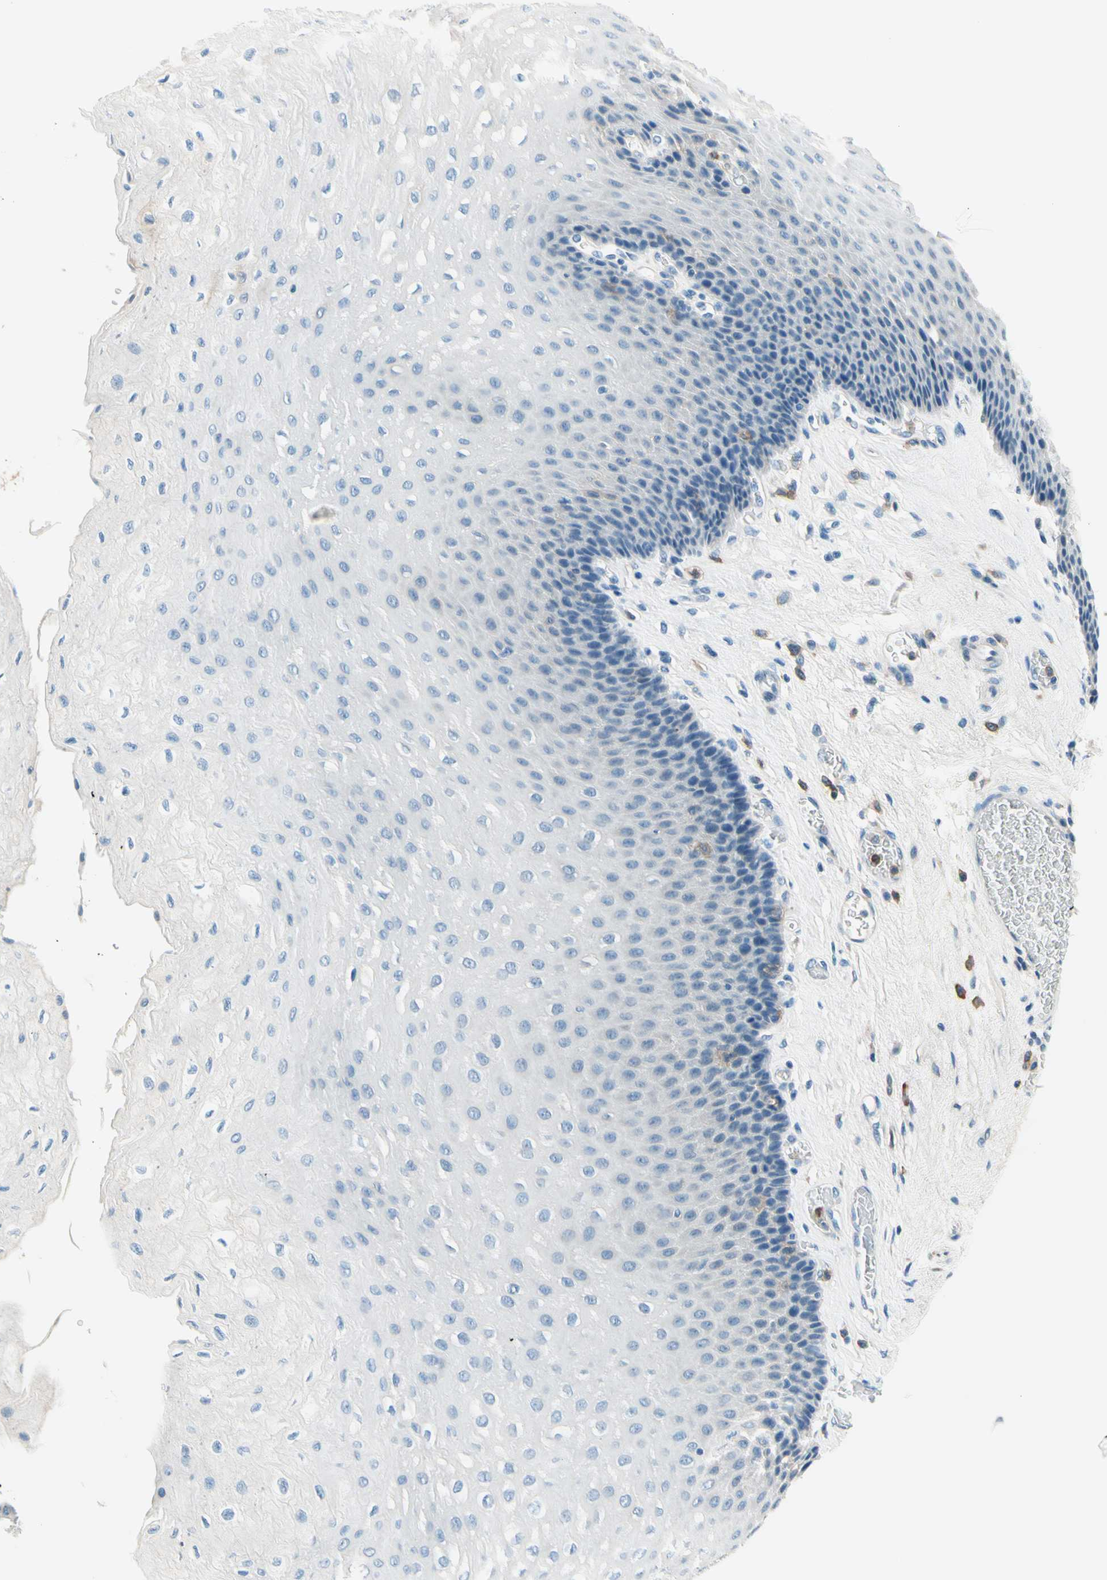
{"staining": {"intensity": "weak", "quantity": "<25%", "location": "cytoplasmic/membranous"}, "tissue": "esophagus", "cell_type": "Squamous epithelial cells", "image_type": "normal", "snomed": [{"axis": "morphology", "description": "Normal tissue, NOS"}, {"axis": "topography", "description": "Esophagus"}], "caption": "The immunohistochemistry (IHC) histopathology image has no significant staining in squamous epithelial cells of esophagus.", "gene": "SIGLEC9", "patient": {"sex": "female", "age": 72}}